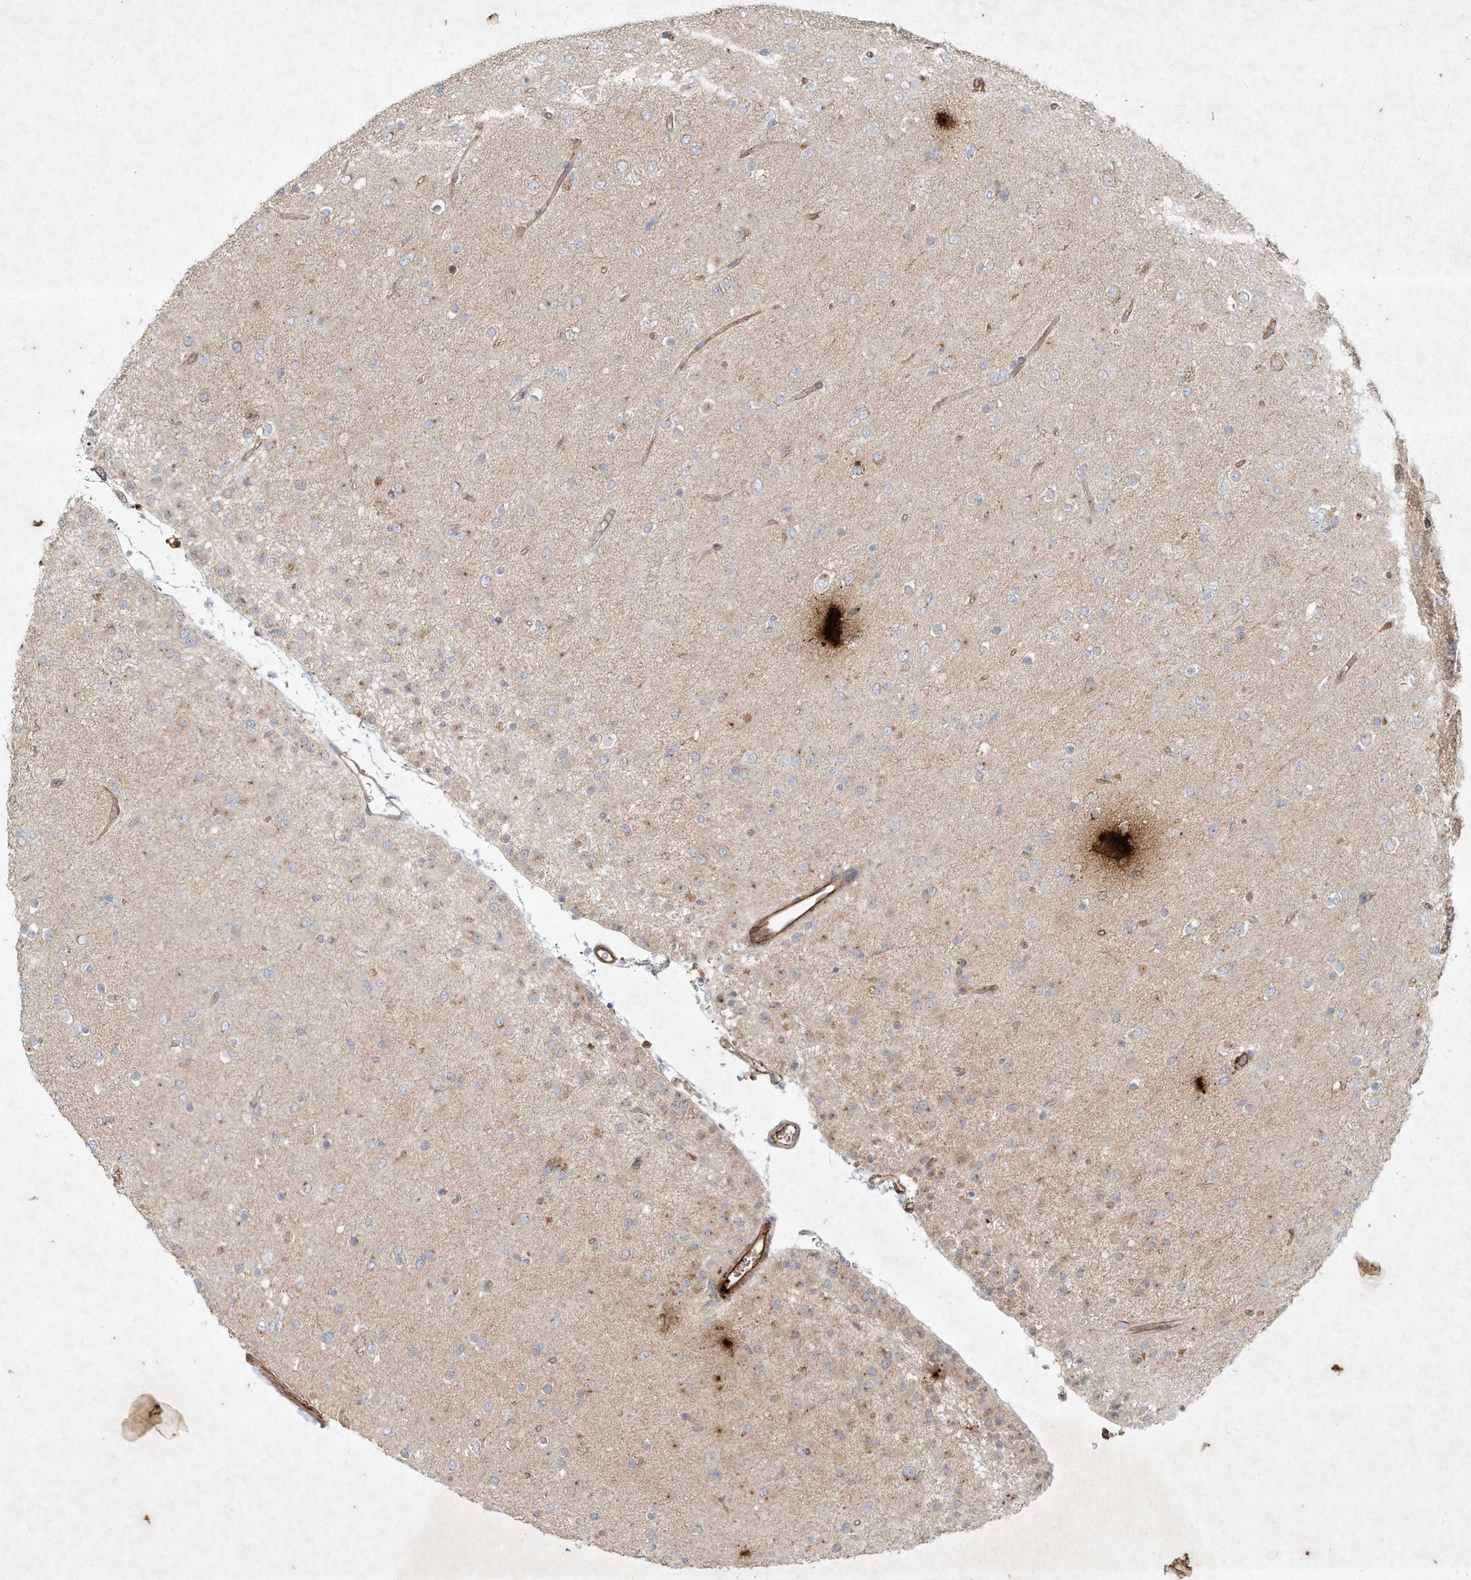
{"staining": {"intensity": "weak", "quantity": "25%-75%", "location": "cytoplasmic/membranous"}, "tissue": "glioma", "cell_type": "Tumor cells", "image_type": "cancer", "snomed": [{"axis": "morphology", "description": "Glioma, malignant, Low grade"}, {"axis": "topography", "description": "Brain"}], "caption": "A brown stain labels weak cytoplasmic/membranous expression of a protein in glioma tumor cells.", "gene": "HTR5A", "patient": {"sex": "male", "age": 65}}